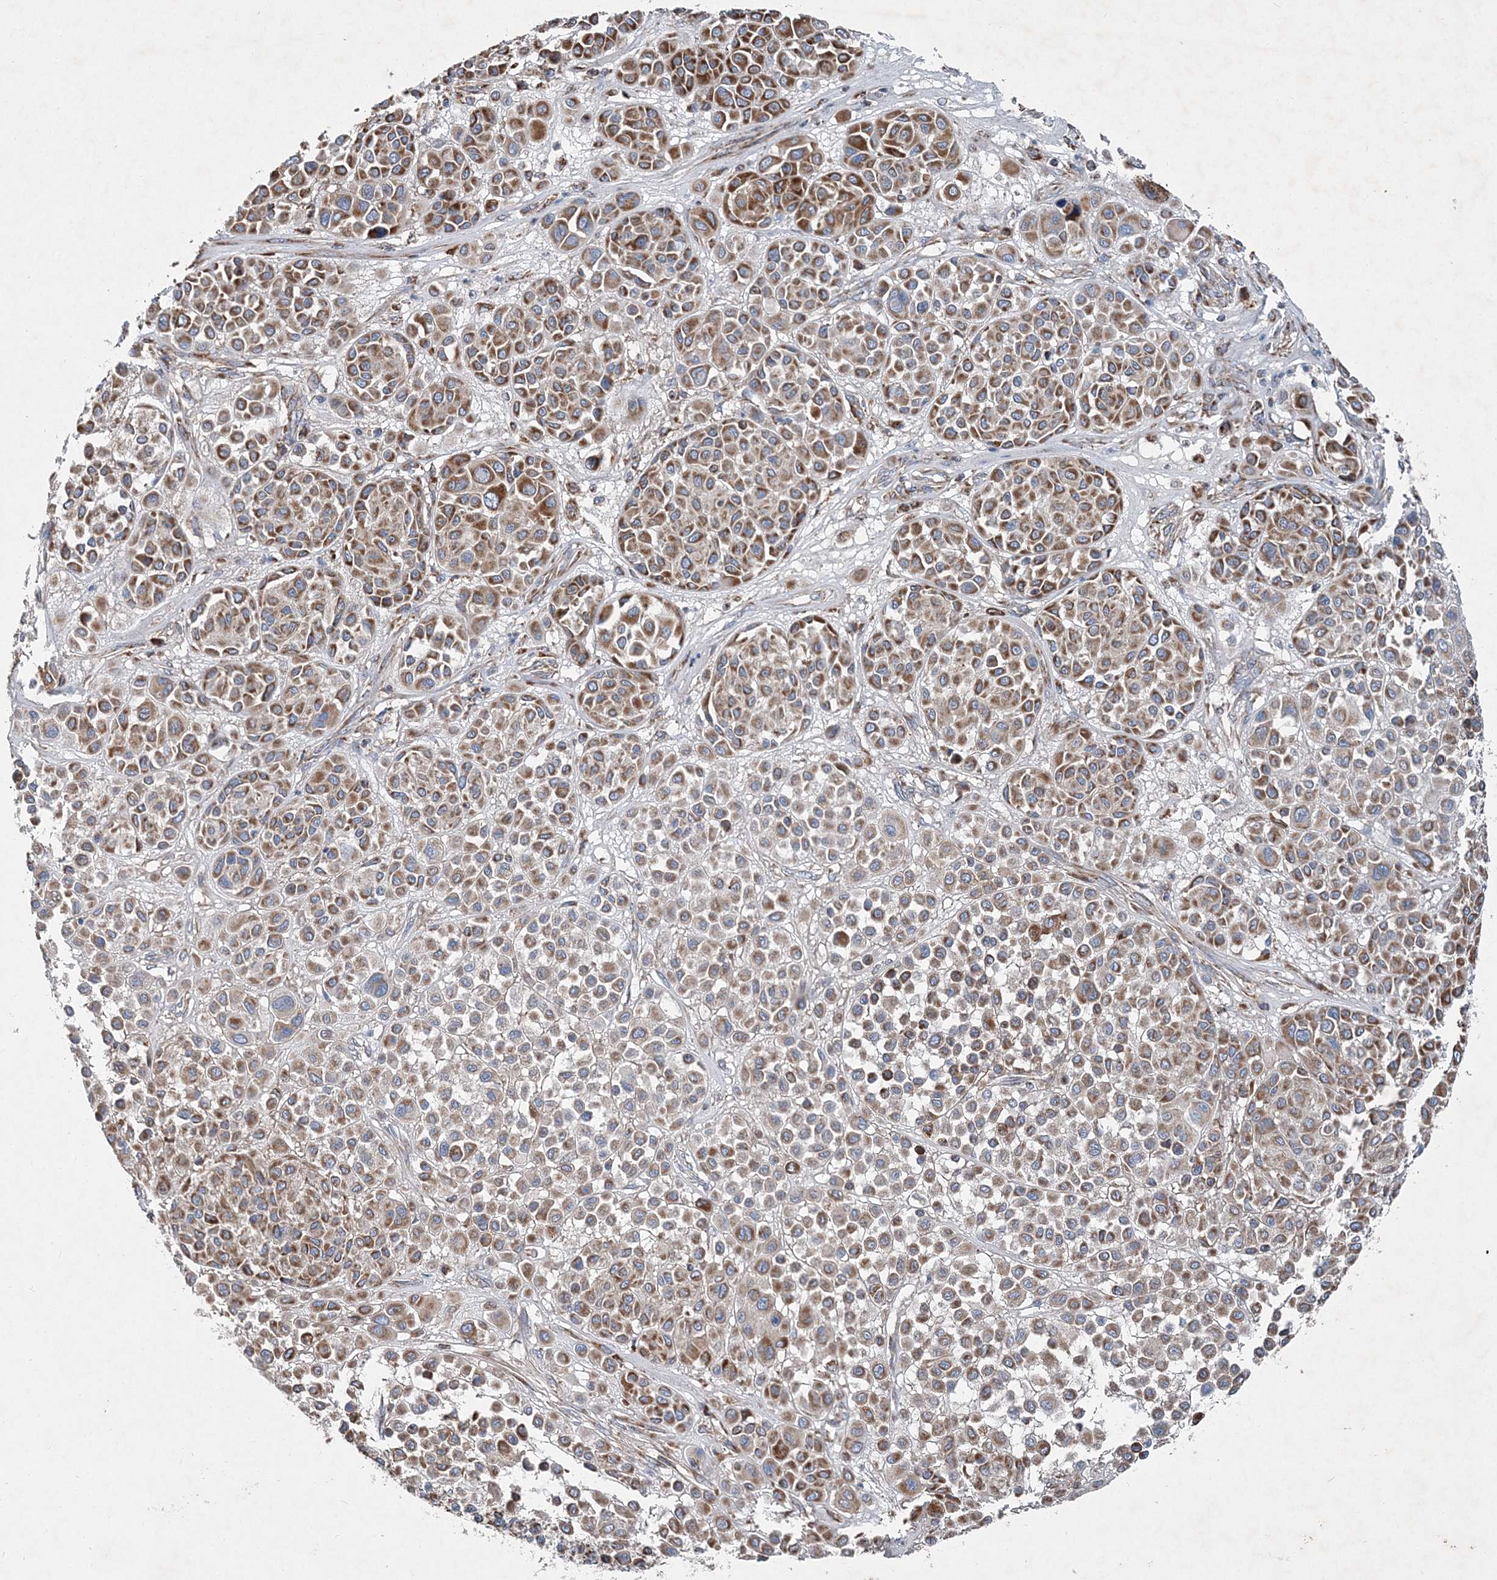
{"staining": {"intensity": "moderate", "quantity": ">75%", "location": "cytoplasmic/membranous"}, "tissue": "melanoma", "cell_type": "Tumor cells", "image_type": "cancer", "snomed": [{"axis": "morphology", "description": "Malignant melanoma, Metastatic site"}, {"axis": "topography", "description": "Soft tissue"}], "caption": "Immunohistochemical staining of melanoma shows medium levels of moderate cytoplasmic/membranous staining in approximately >75% of tumor cells. (brown staining indicates protein expression, while blue staining denotes nuclei).", "gene": "SPAG16", "patient": {"sex": "male", "age": 41}}